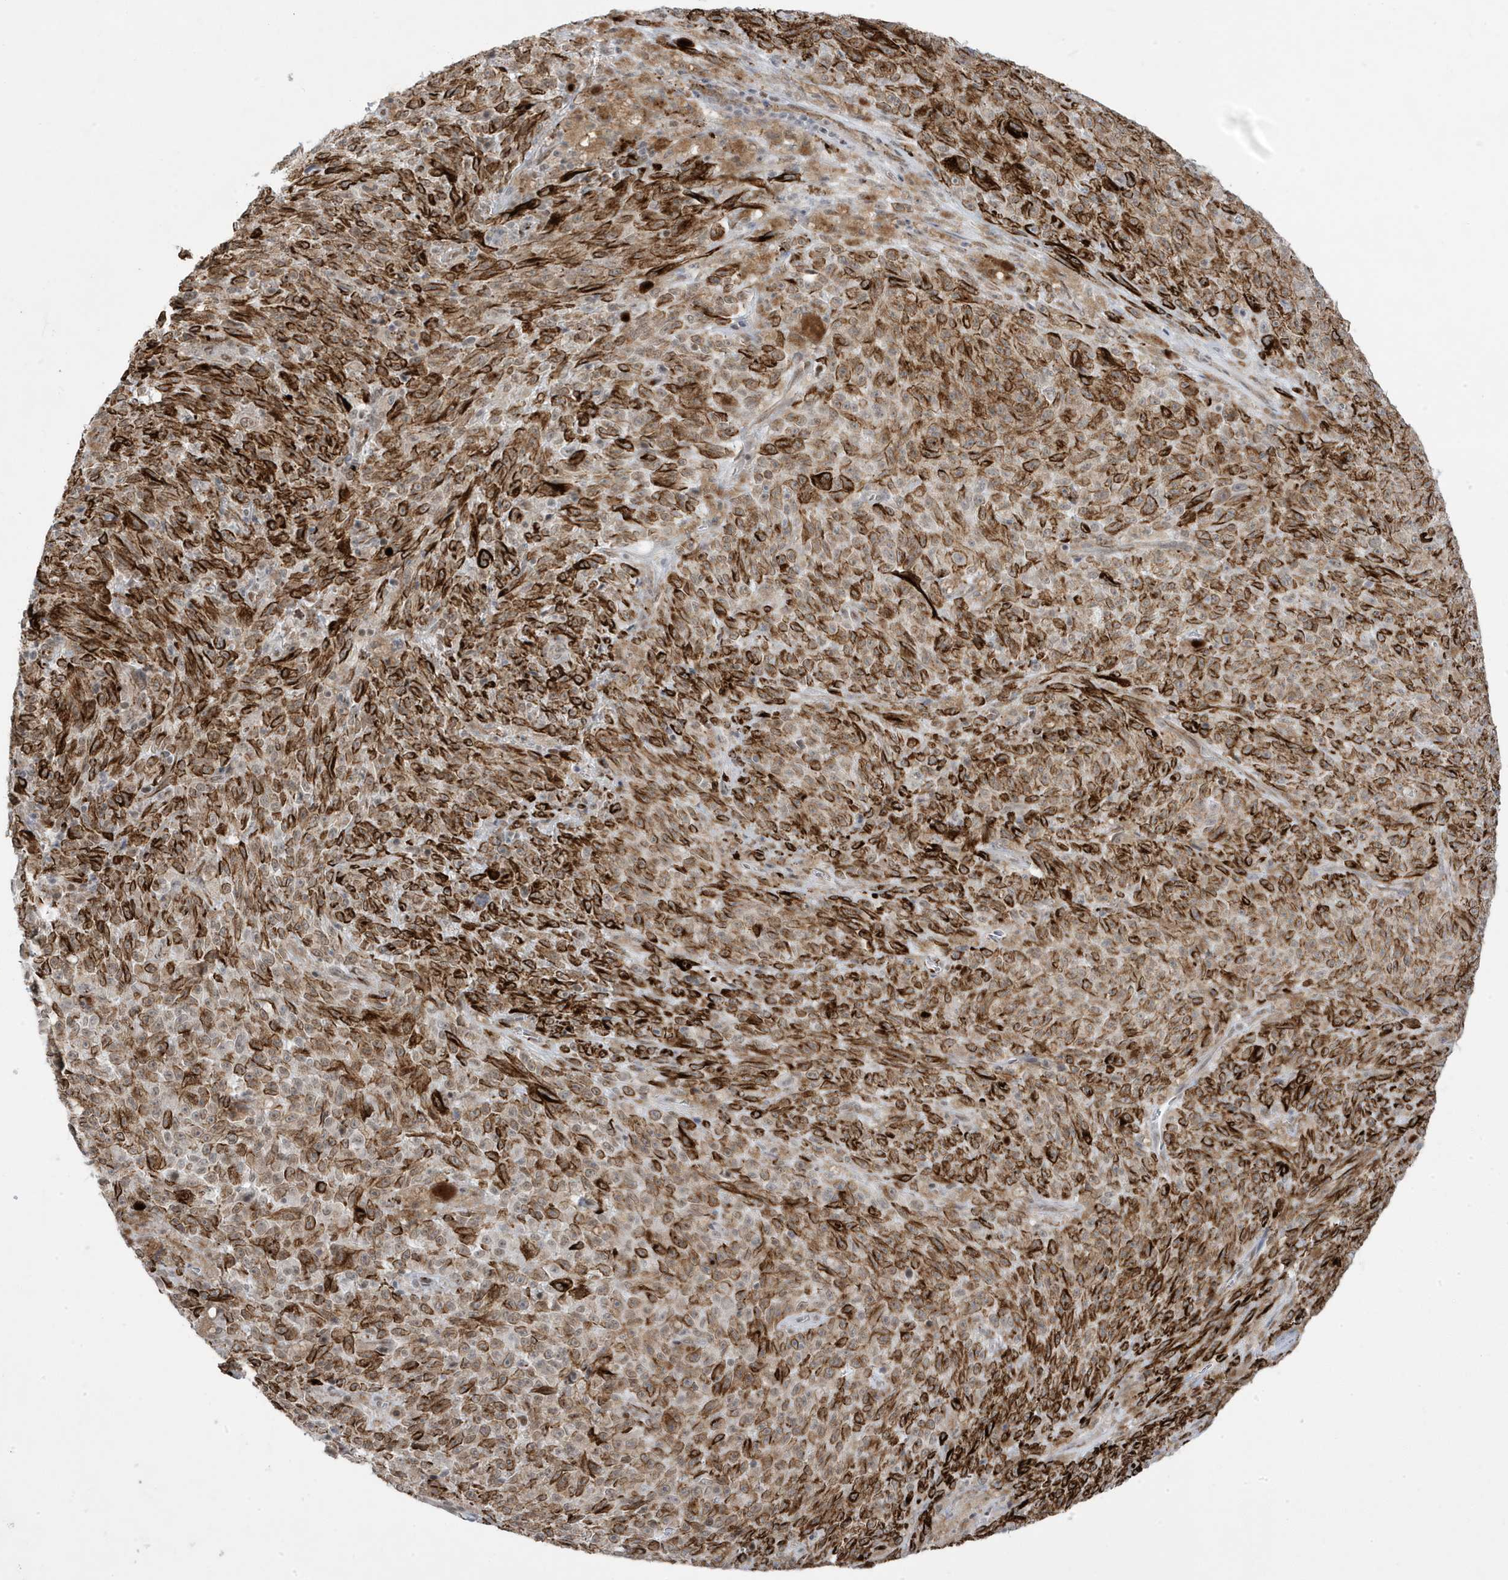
{"staining": {"intensity": "strong", "quantity": ">75%", "location": "cytoplasmic/membranous"}, "tissue": "melanoma", "cell_type": "Tumor cells", "image_type": "cancer", "snomed": [{"axis": "morphology", "description": "Malignant melanoma, NOS"}, {"axis": "topography", "description": "Skin"}], "caption": "Immunohistochemical staining of melanoma demonstrates high levels of strong cytoplasmic/membranous protein staining in about >75% of tumor cells.", "gene": "ADAMTSL3", "patient": {"sex": "female", "age": 82}}